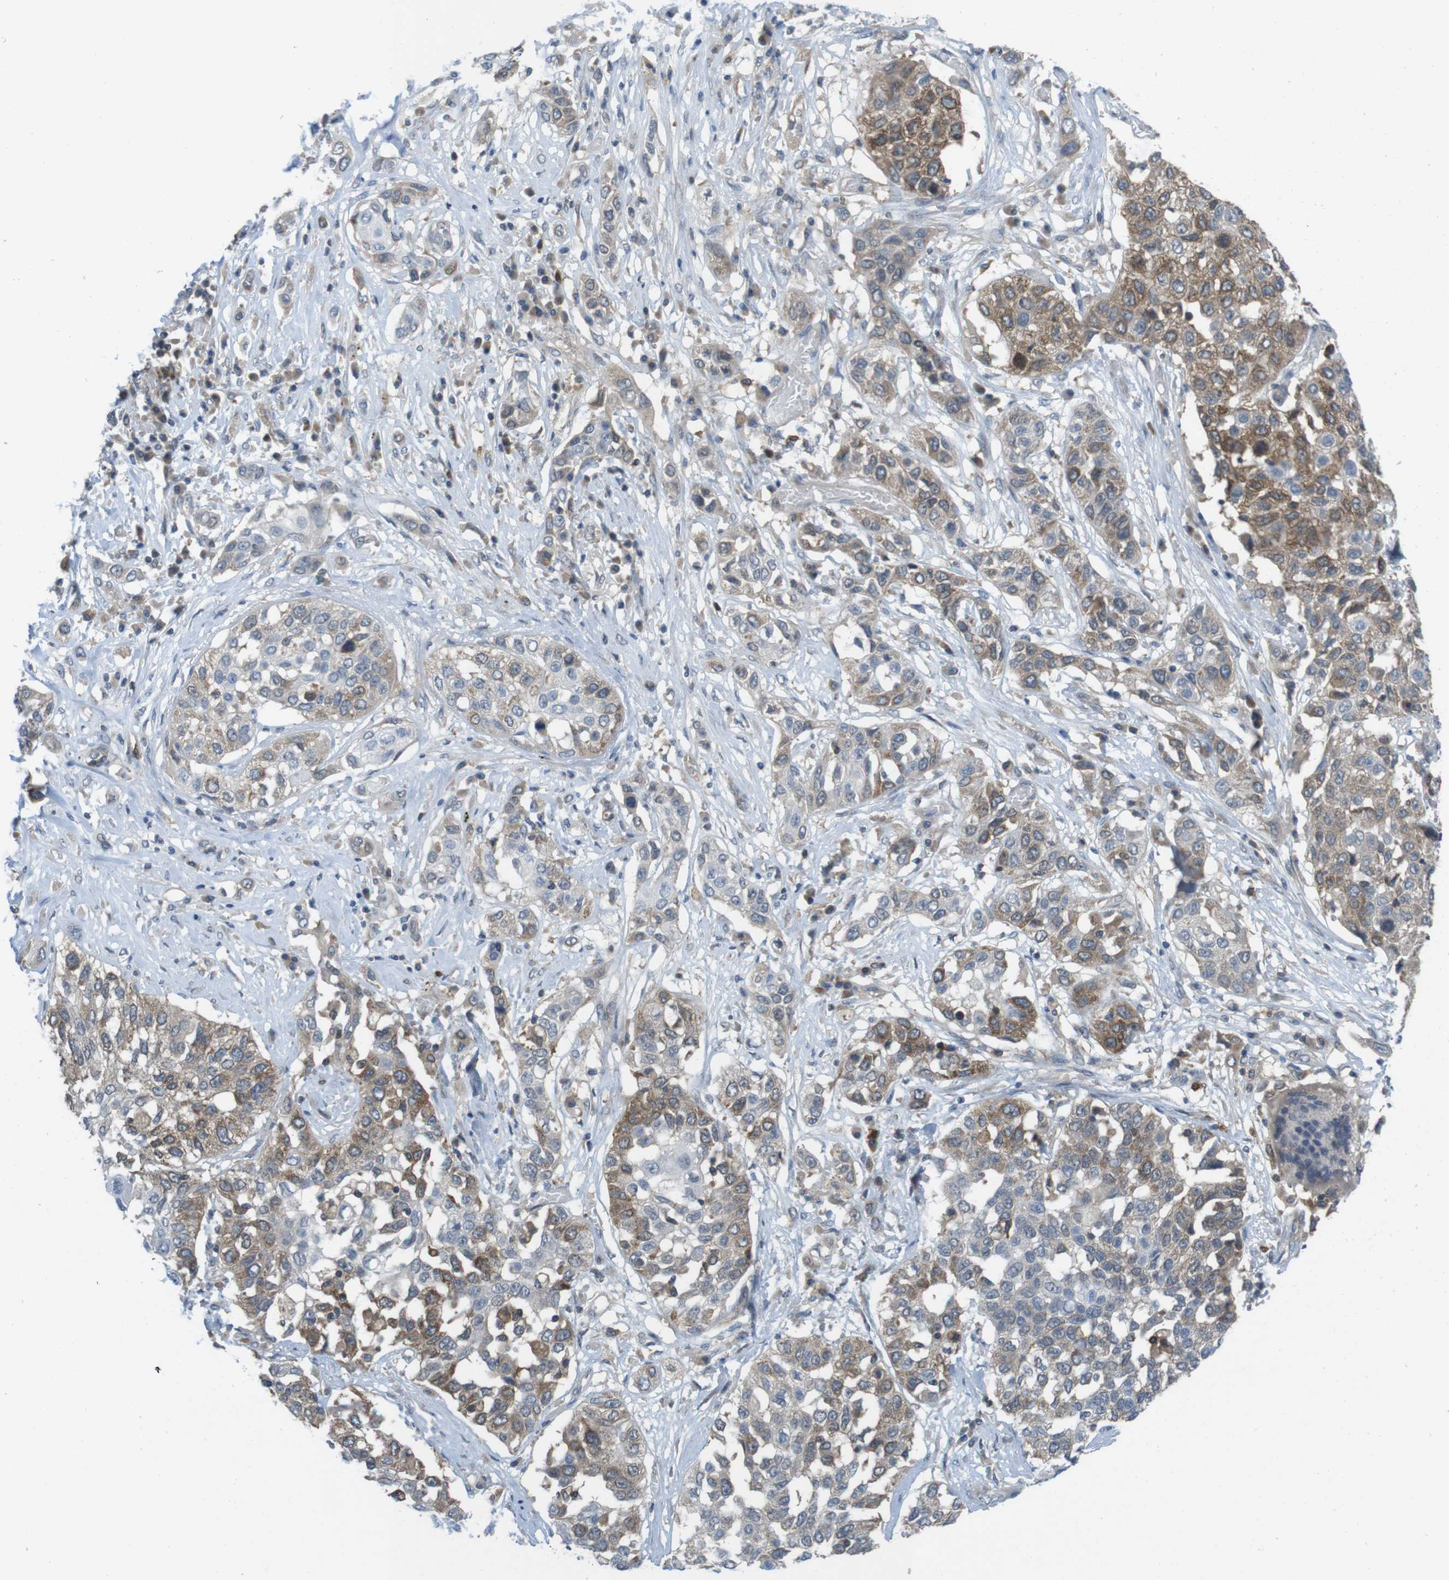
{"staining": {"intensity": "moderate", "quantity": ">75%", "location": "cytoplasmic/membranous"}, "tissue": "lung cancer", "cell_type": "Tumor cells", "image_type": "cancer", "snomed": [{"axis": "morphology", "description": "Squamous cell carcinoma, NOS"}, {"axis": "topography", "description": "Lung"}], "caption": "Squamous cell carcinoma (lung) stained with DAB (3,3'-diaminobenzidine) immunohistochemistry demonstrates medium levels of moderate cytoplasmic/membranous positivity in approximately >75% of tumor cells. (DAB (3,3'-diaminobenzidine) = brown stain, brightfield microscopy at high magnification).", "gene": "MTHFD1", "patient": {"sex": "male", "age": 71}}